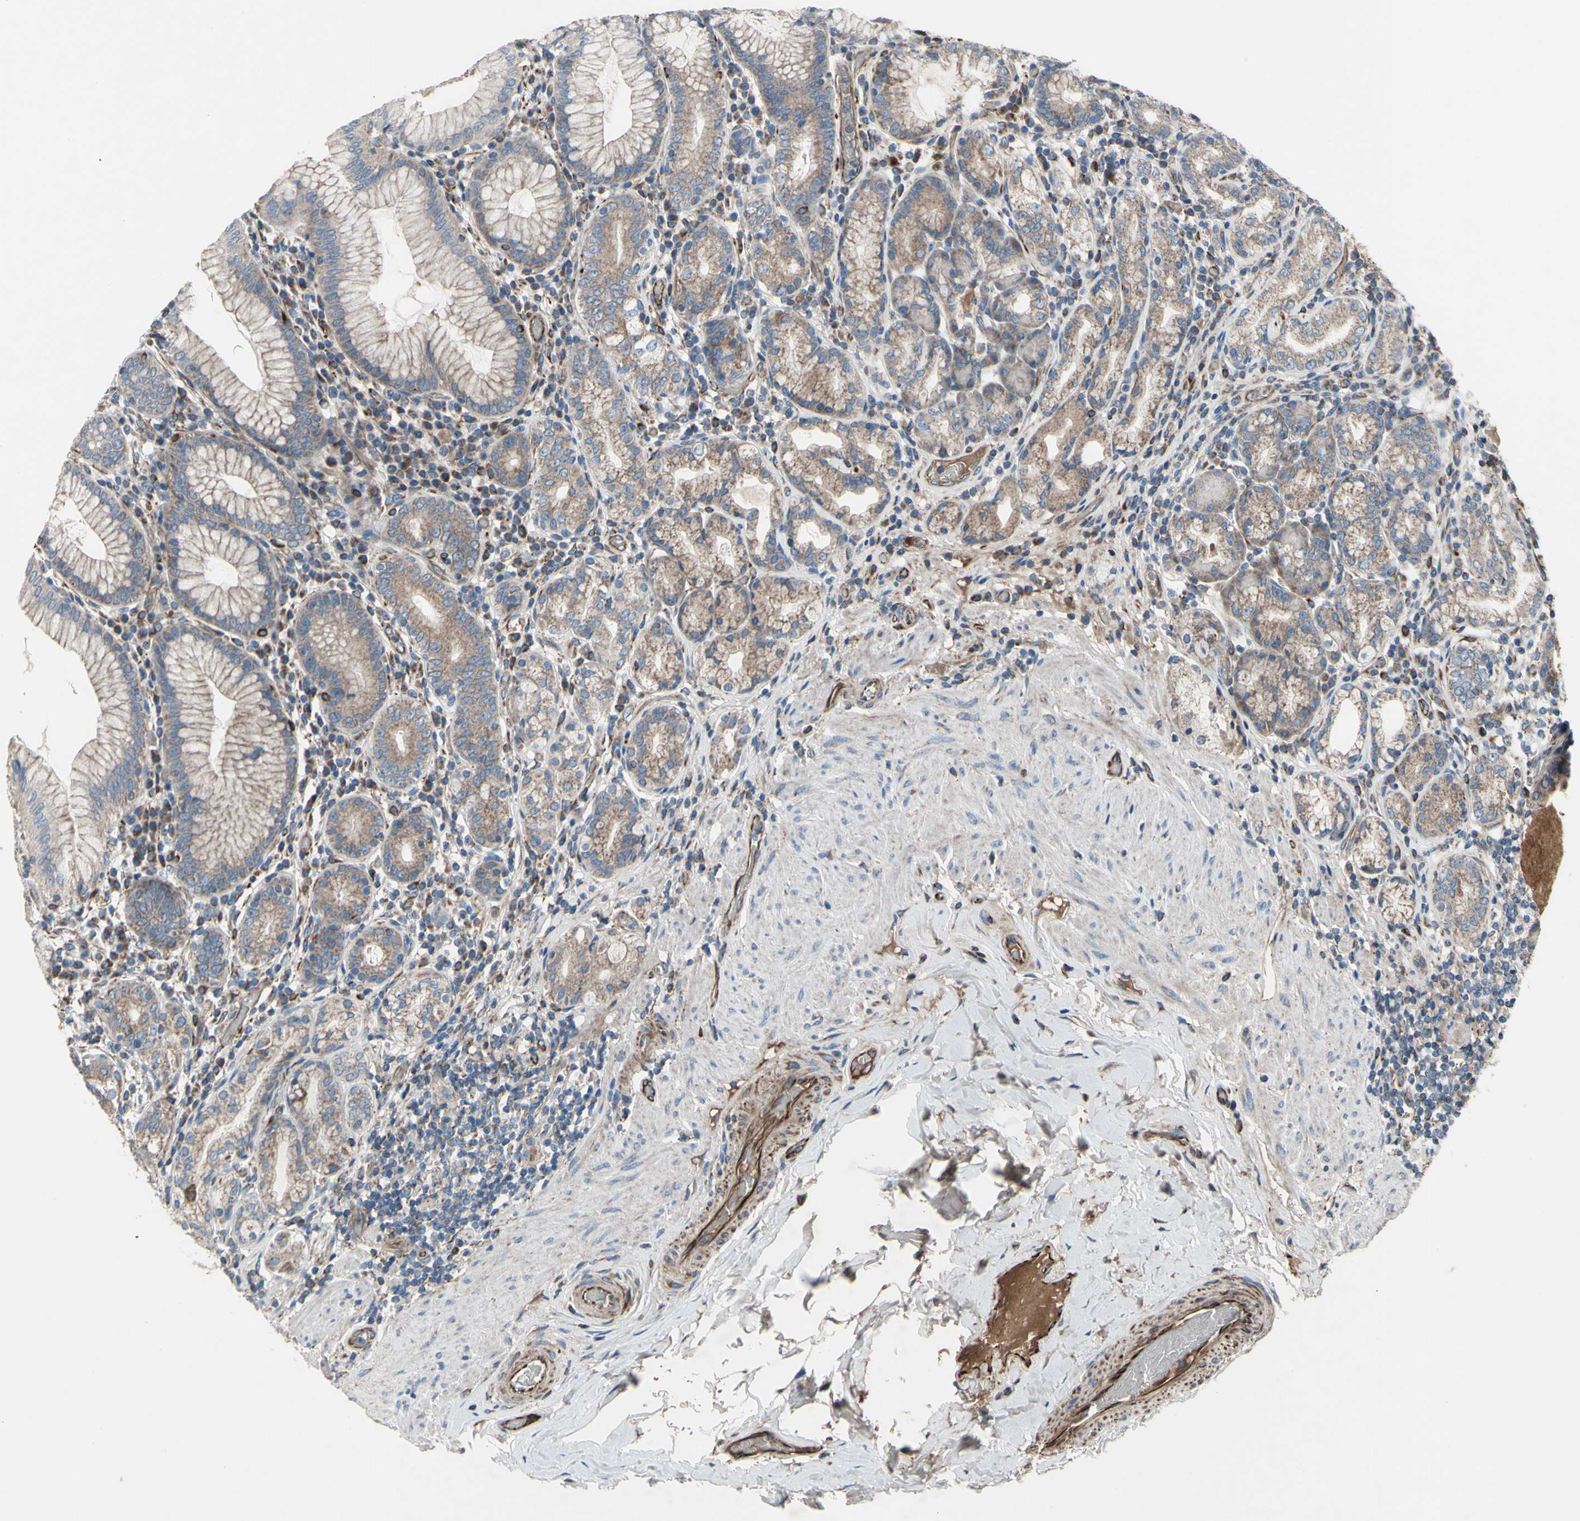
{"staining": {"intensity": "moderate", "quantity": "25%-75%", "location": "cytoplasmic/membranous"}, "tissue": "stomach", "cell_type": "Glandular cells", "image_type": "normal", "snomed": [{"axis": "morphology", "description": "Normal tissue, NOS"}, {"axis": "topography", "description": "Stomach, lower"}], "caption": "Immunohistochemical staining of normal human stomach exhibits moderate cytoplasmic/membranous protein expression in approximately 25%-75% of glandular cells. The protein of interest is stained brown, and the nuclei are stained in blue (DAB IHC with brightfield microscopy, high magnification).", "gene": "EMC7", "patient": {"sex": "female", "age": 76}}